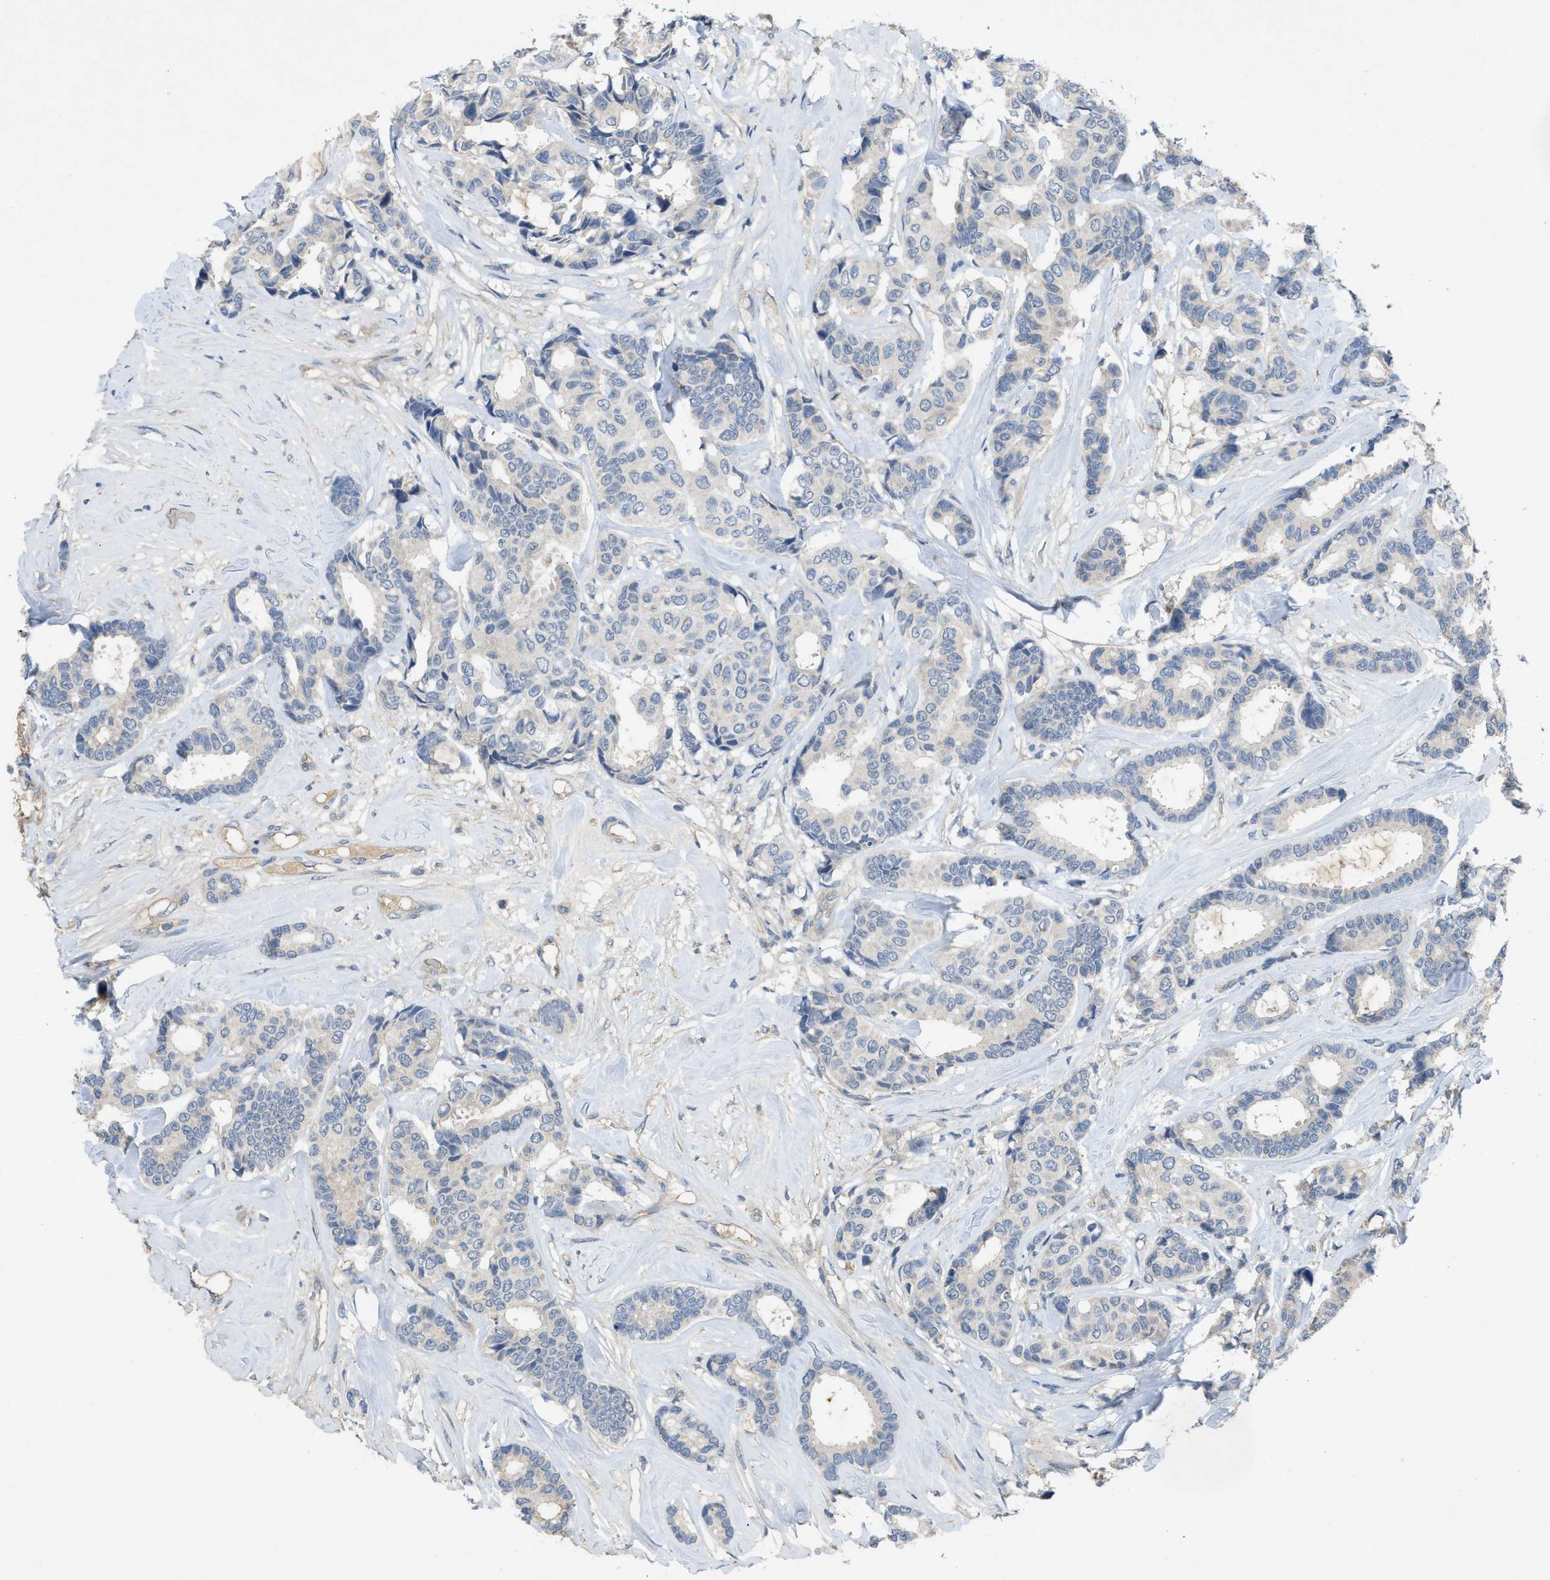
{"staining": {"intensity": "negative", "quantity": "none", "location": "none"}, "tissue": "breast cancer", "cell_type": "Tumor cells", "image_type": "cancer", "snomed": [{"axis": "morphology", "description": "Duct carcinoma"}, {"axis": "topography", "description": "Breast"}], "caption": "High power microscopy micrograph of an immunohistochemistry (IHC) image of intraductal carcinoma (breast), revealing no significant expression in tumor cells.", "gene": "PPP3CA", "patient": {"sex": "female", "age": 87}}